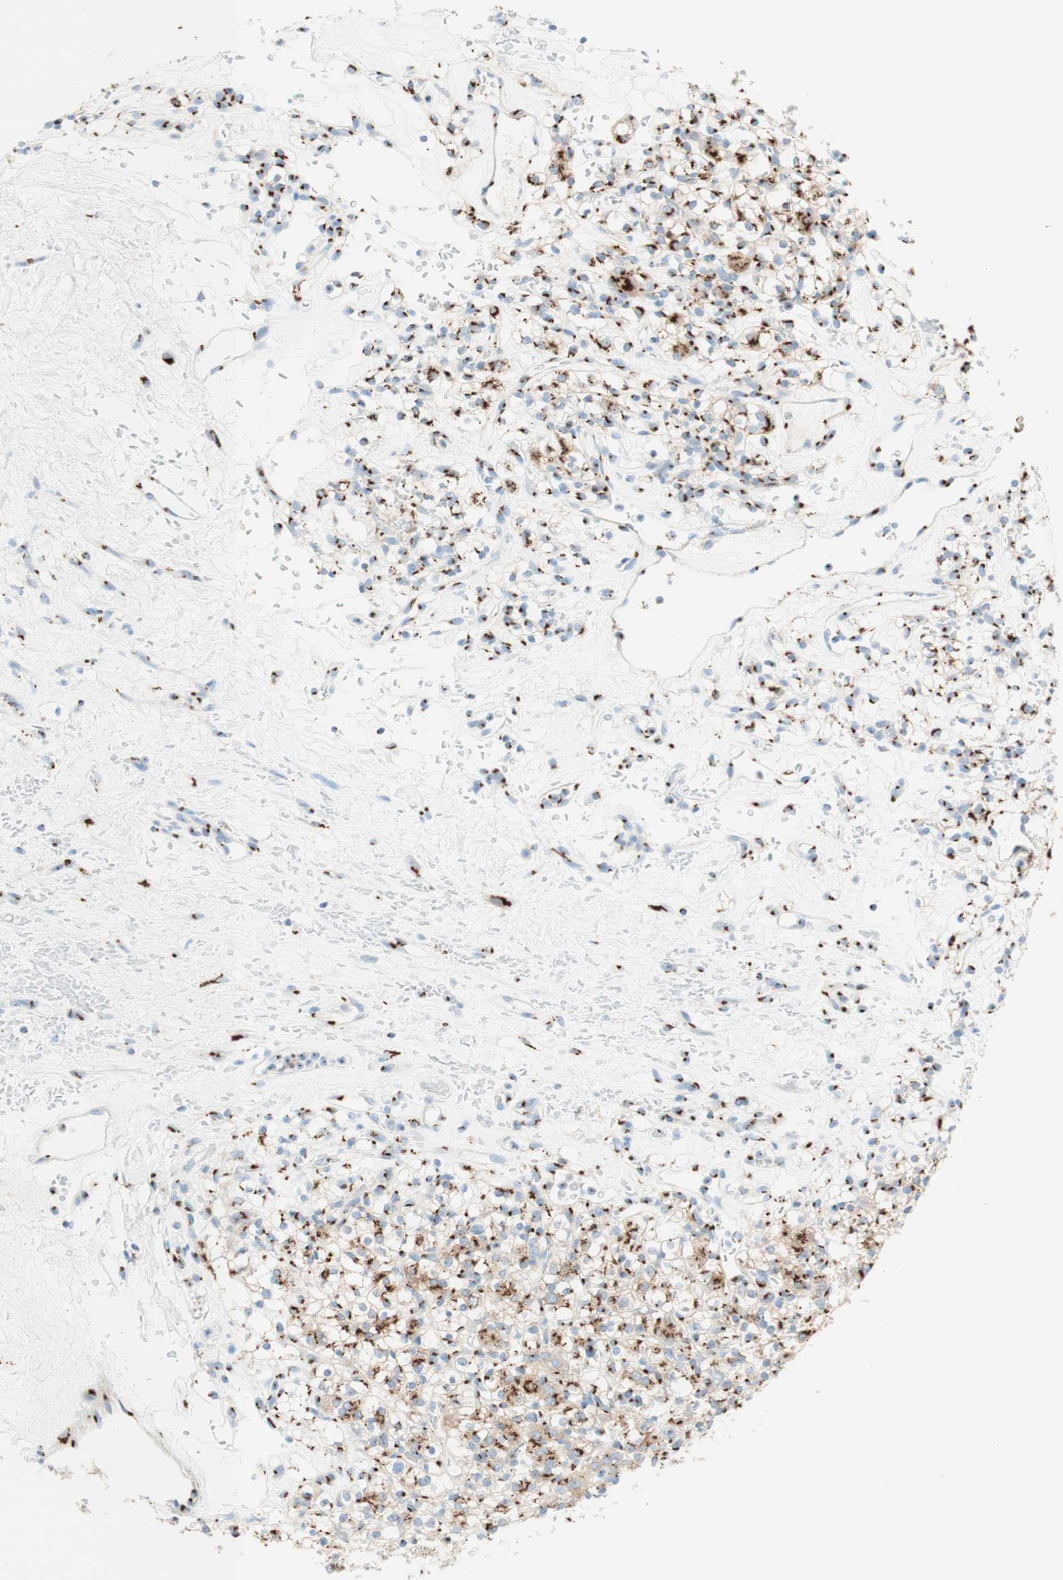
{"staining": {"intensity": "strong", "quantity": ">75%", "location": "cytoplasmic/membranous"}, "tissue": "renal cancer", "cell_type": "Tumor cells", "image_type": "cancer", "snomed": [{"axis": "morphology", "description": "Normal tissue, NOS"}, {"axis": "morphology", "description": "Adenocarcinoma, NOS"}, {"axis": "topography", "description": "Kidney"}], "caption": "Immunohistochemistry (DAB (3,3'-diaminobenzidine)) staining of adenocarcinoma (renal) displays strong cytoplasmic/membranous protein expression in about >75% of tumor cells.", "gene": "GOLGB1", "patient": {"sex": "female", "age": 72}}